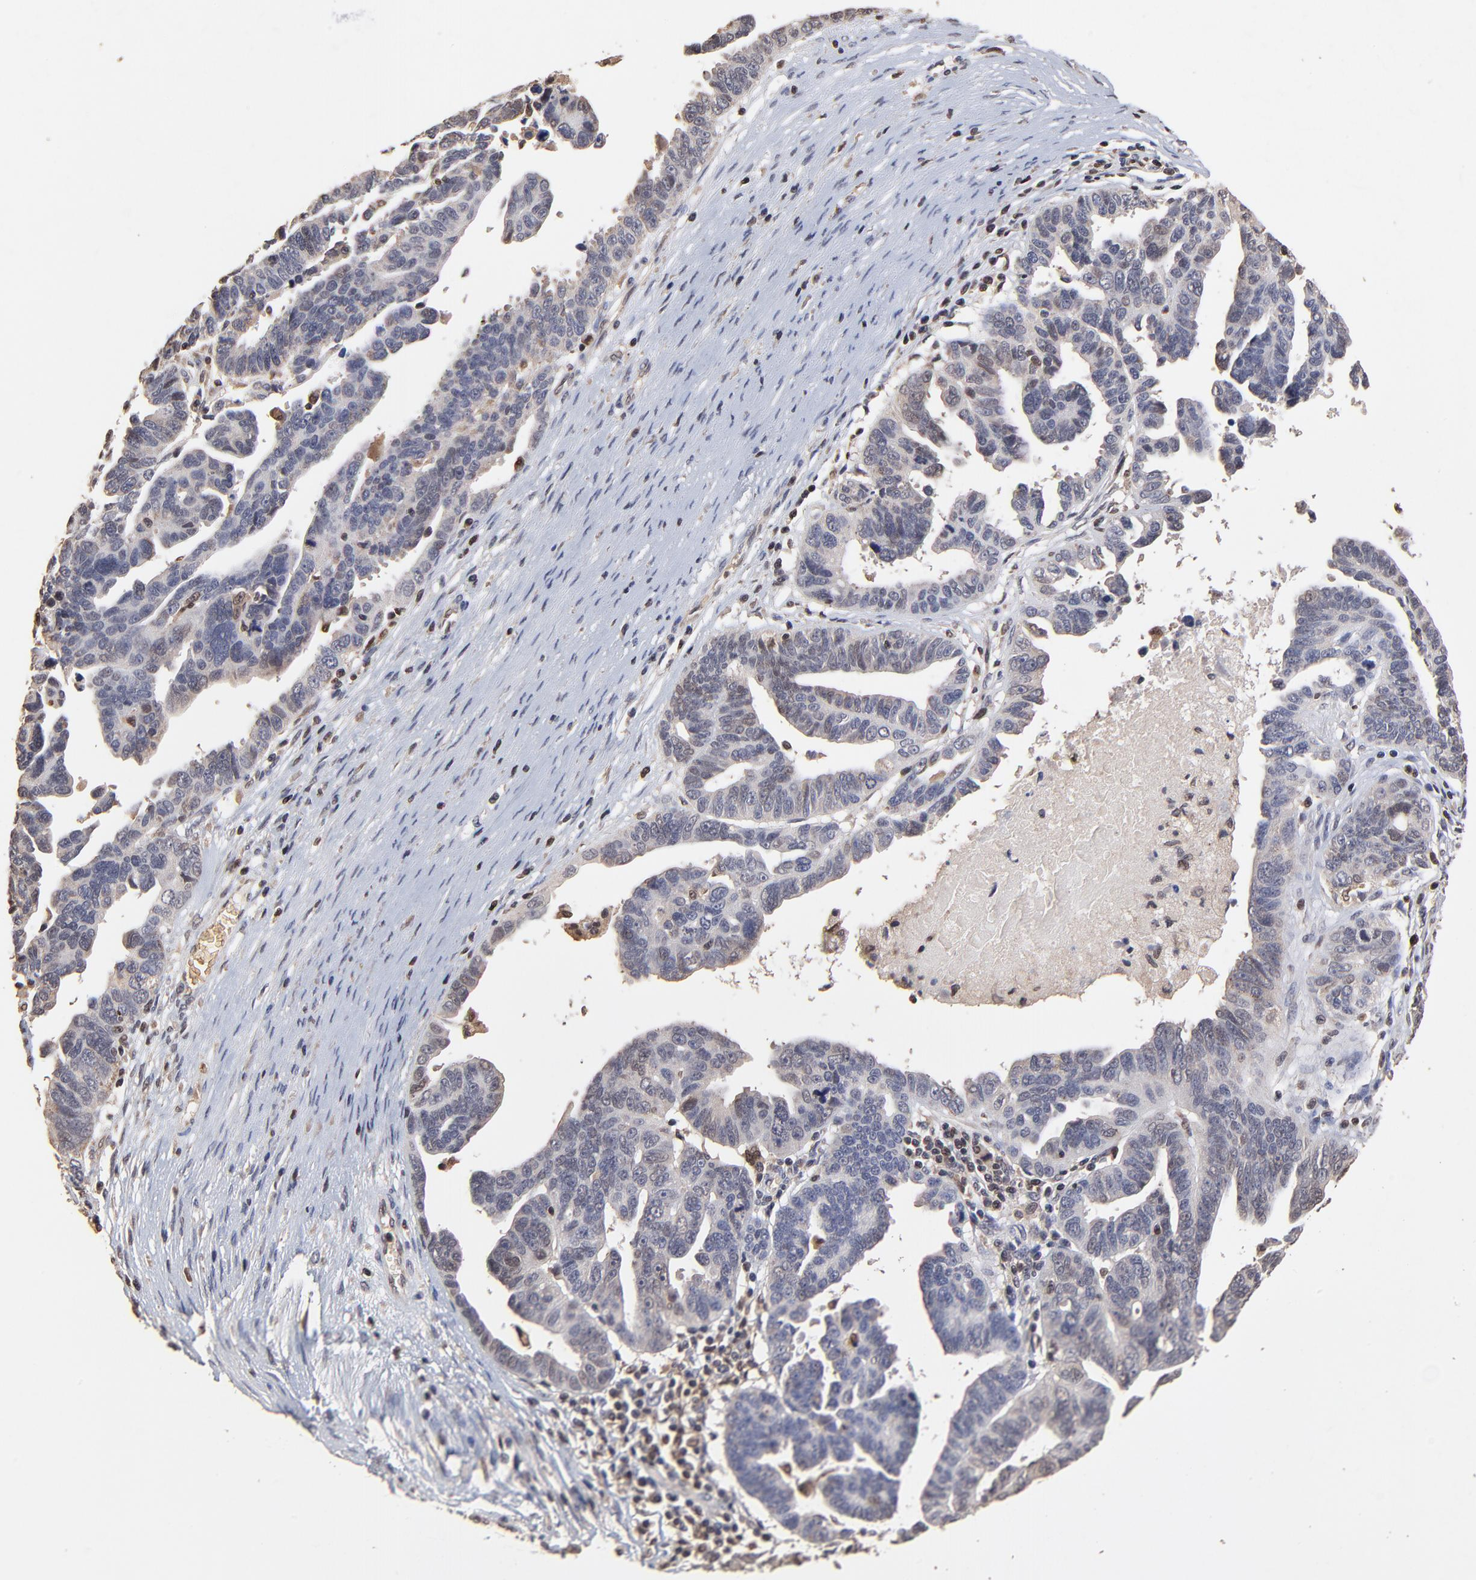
{"staining": {"intensity": "weak", "quantity": "<25%", "location": "nuclear"}, "tissue": "ovarian cancer", "cell_type": "Tumor cells", "image_type": "cancer", "snomed": [{"axis": "morphology", "description": "Carcinoma, endometroid"}, {"axis": "morphology", "description": "Cystadenocarcinoma, serous, NOS"}, {"axis": "topography", "description": "Ovary"}], "caption": "High power microscopy histopathology image of an IHC photomicrograph of endometroid carcinoma (ovarian), revealing no significant expression in tumor cells.", "gene": "CASP1", "patient": {"sex": "female", "age": 45}}